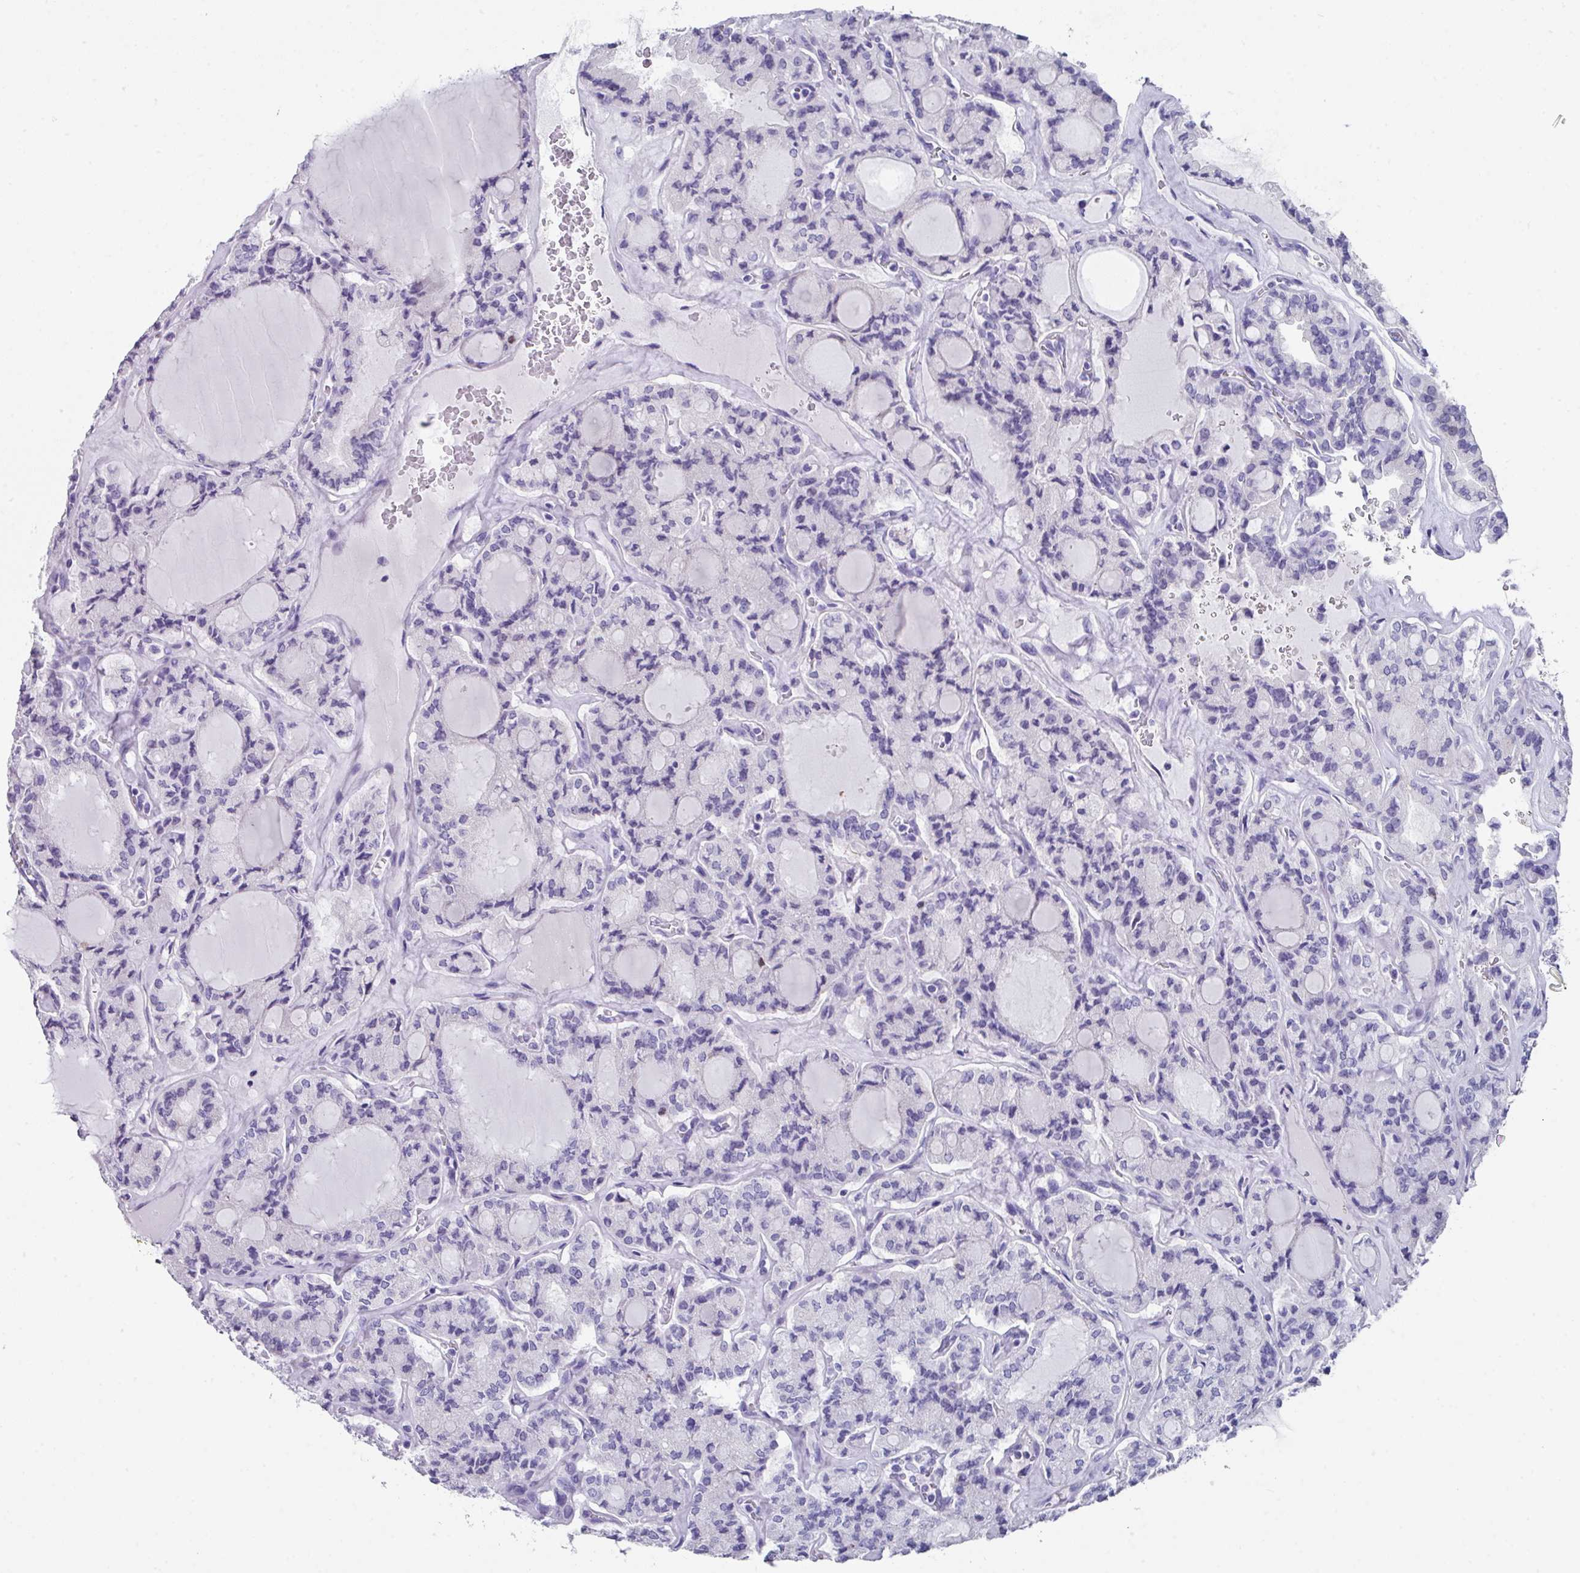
{"staining": {"intensity": "negative", "quantity": "none", "location": "none"}, "tissue": "thyroid cancer", "cell_type": "Tumor cells", "image_type": "cancer", "snomed": [{"axis": "morphology", "description": "Papillary adenocarcinoma, NOS"}, {"axis": "topography", "description": "Thyroid gland"}], "caption": "Immunohistochemical staining of human papillary adenocarcinoma (thyroid) displays no significant expression in tumor cells.", "gene": "PEX10", "patient": {"sex": "male", "age": 87}}